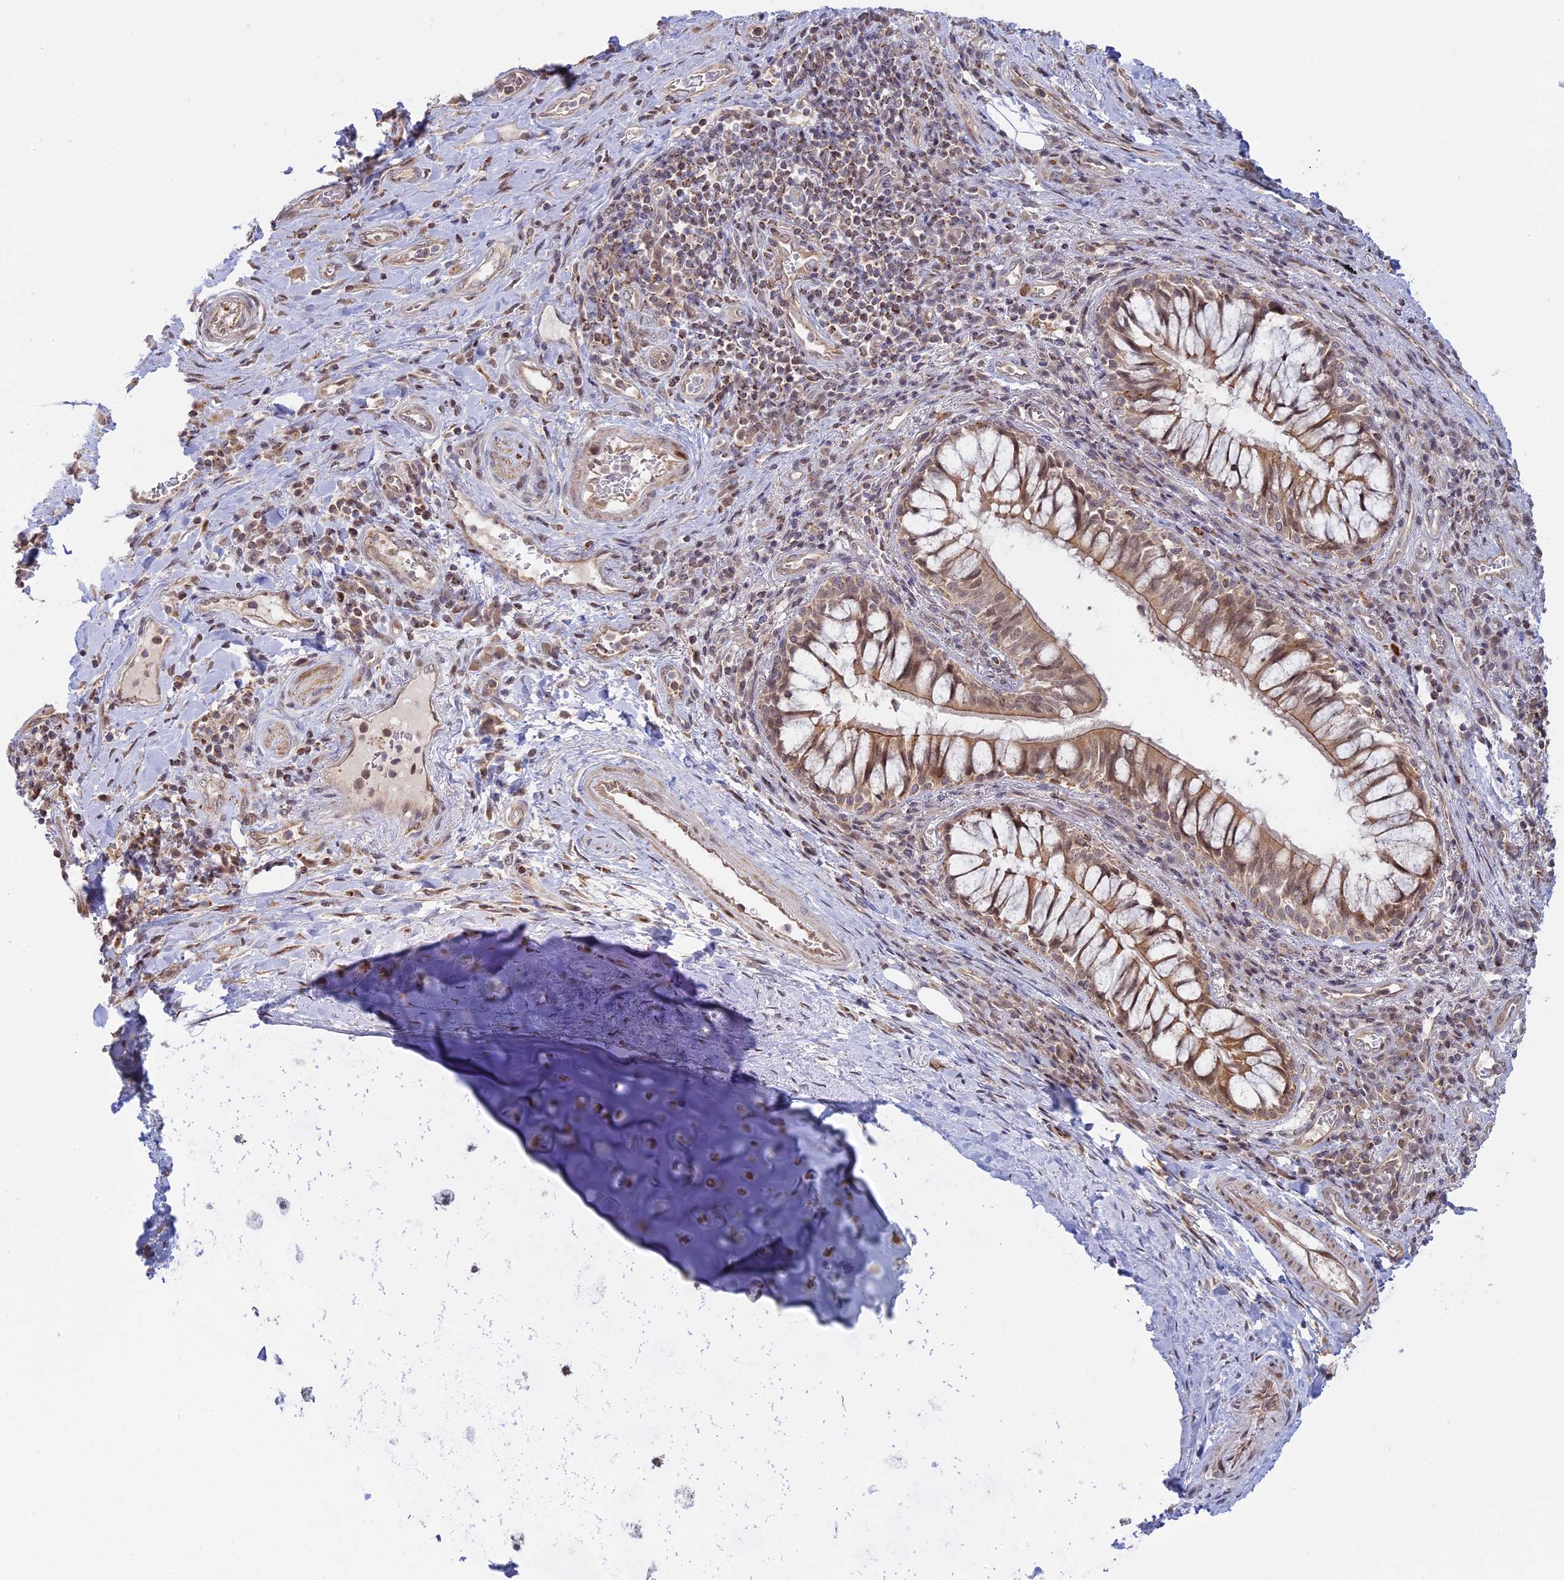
{"staining": {"intensity": "negative", "quantity": "none", "location": "none"}, "tissue": "adipose tissue", "cell_type": "Adipocytes", "image_type": "normal", "snomed": [{"axis": "morphology", "description": "Normal tissue, NOS"}, {"axis": "morphology", "description": "Squamous cell carcinoma, NOS"}, {"axis": "topography", "description": "Bronchus"}, {"axis": "topography", "description": "Lung"}], "caption": "The photomicrograph reveals no significant staining in adipocytes of adipose tissue. The staining is performed using DAB brown chromogen with nuclei counter-stained in using hematoxylin.", "gene": "GSKIP", "patient": {"sex": "male", "age": 64}}